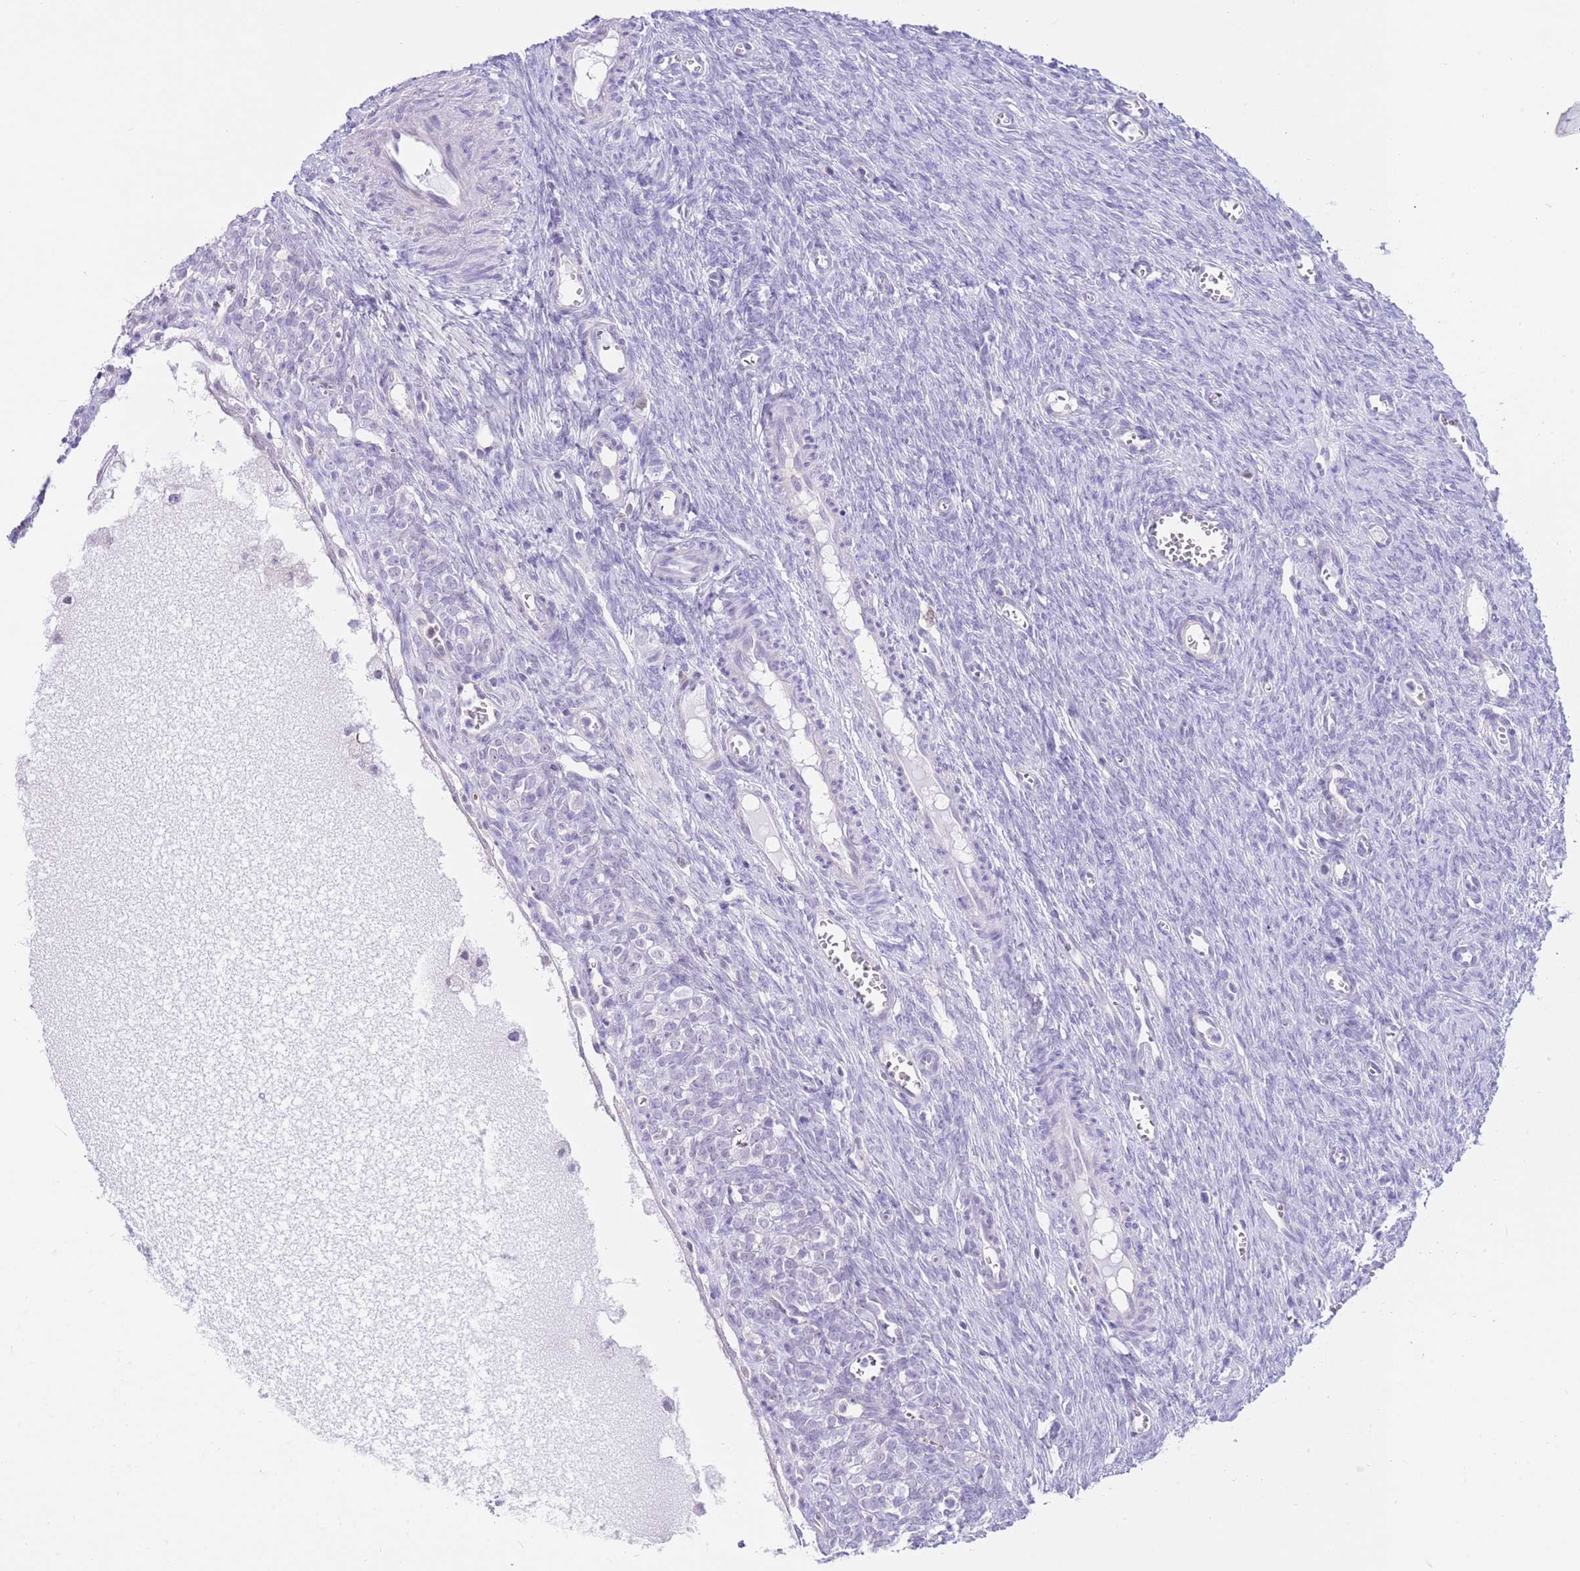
{"staining": {"intensity": "negative", "quantity": "none", "location": "none"}, "tissue": "ovary", "cell_type": "Follicle cells", "image_type": "normal", "snomed": [{"axis": "morphology", "description": "Normal tissue, NOS"}, {"axis": "topography", "description": "Ovary"}], "caption": "Micrograph shows no significant protein expression in follicle cells of unremarkable ovary. (Immunohistochemistry (ihc), brightfield microscopy, high magnification).", "gene": "DDI2", "patient": {"sex": "female", "age": 44}}